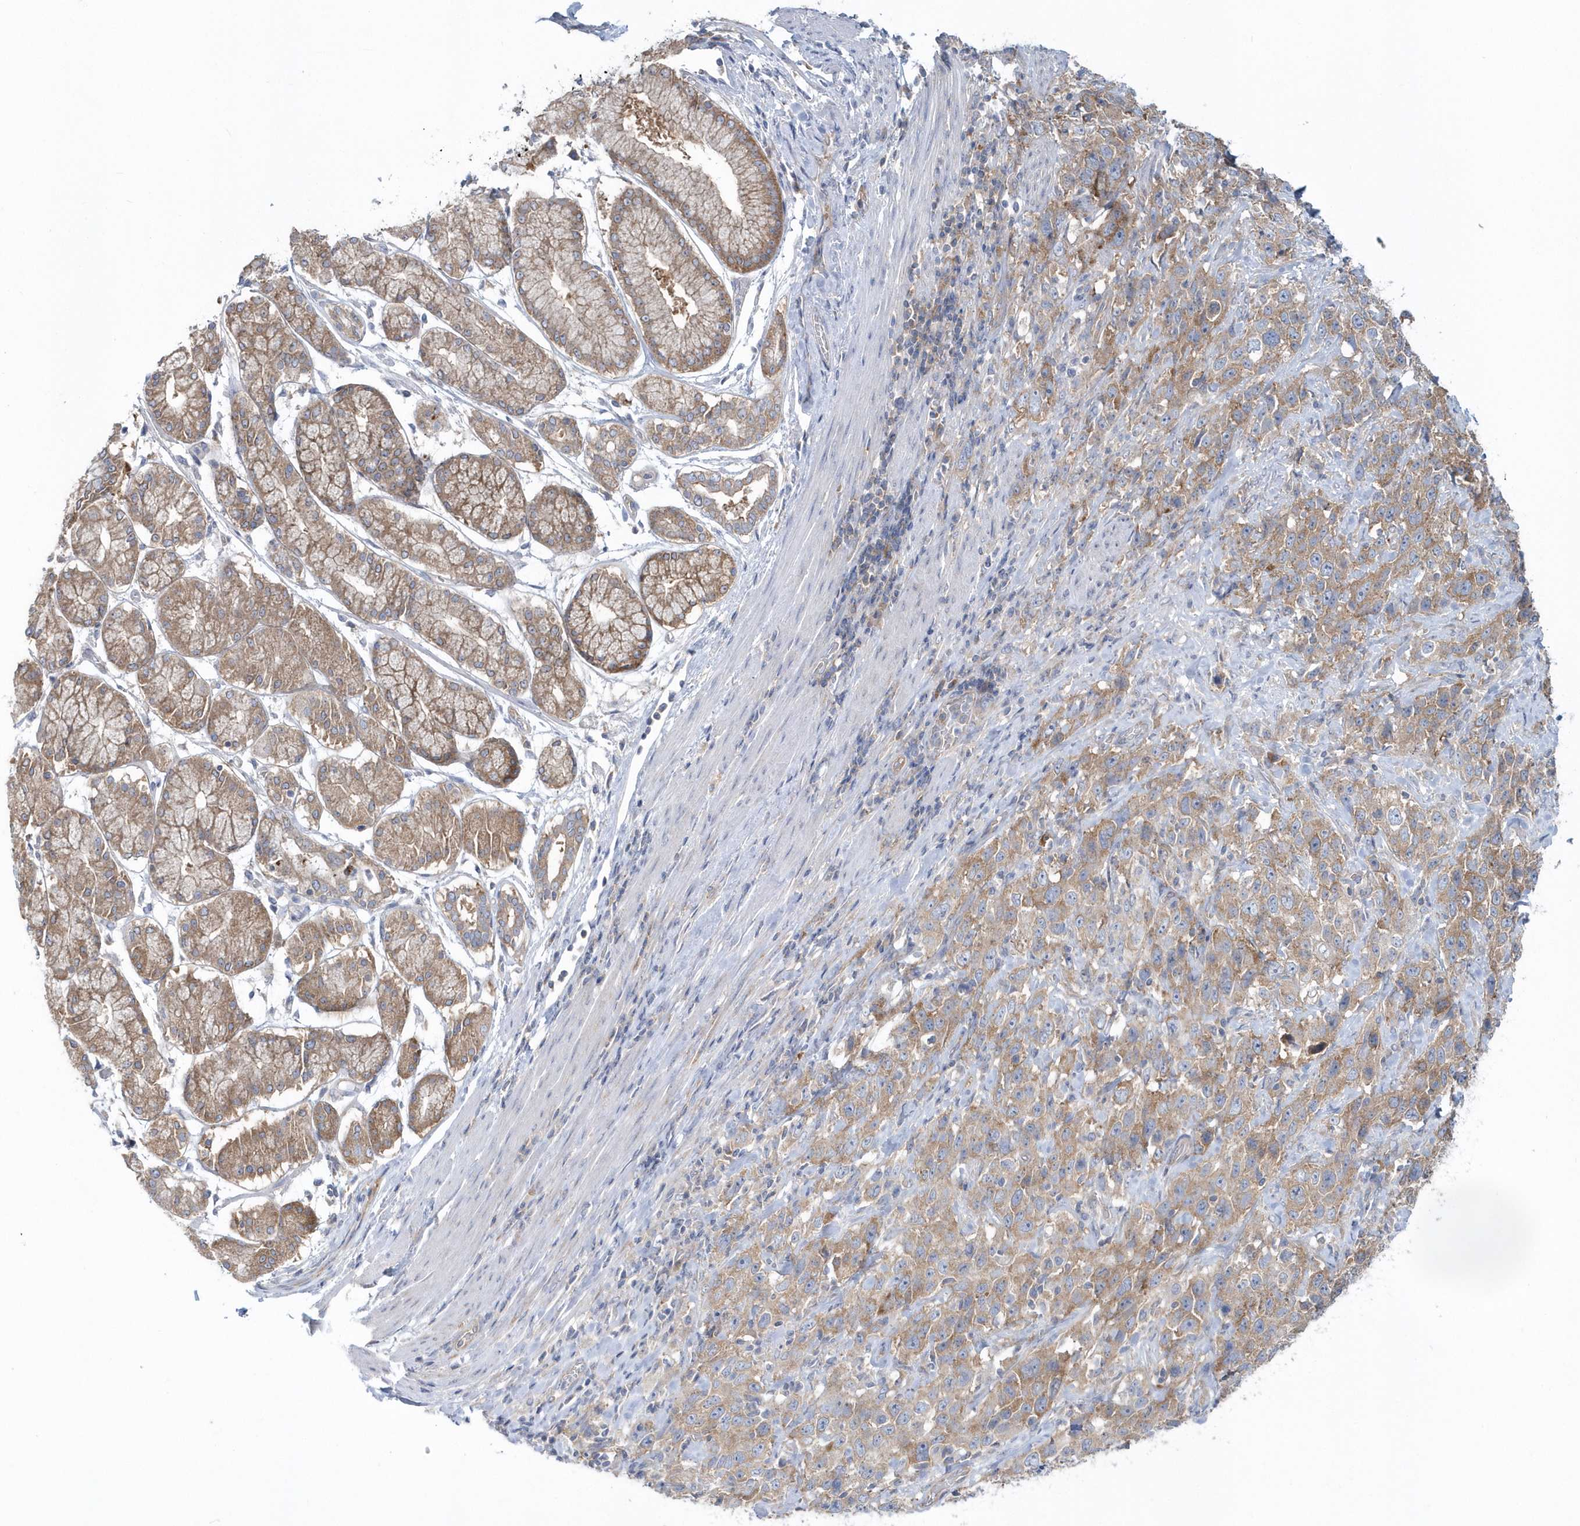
{"staining": {"intensity": "moderate", "quantity": ">75%", "location": "cytoplasmic/membranous"}, "tissue": "stomach cancer", "cell_type": "Tumor cells", "image_type": "cancer", "snomed": [{"axis": "morphology", "description": "Normal tissue, NOS"}, {"axis": "morphology", "description": "Adenocarcinoma, NOS"}, {"axis": "topography", "description": "Lymph node"}, {"axis": "topography", "description": "Stomach"}], "caption": "IHC image of neoplastic tissue: stomach adenocarcinoma stained using immunohistochemistry reveals medium levels of moderate protein expression localized specifically in the cytoplasmic/membranous of tumor cells, appearing as a cytoplasmic/membranous brown color.", "gene": "EIF3C", "patient": {"sex": "male", "age": 48}}